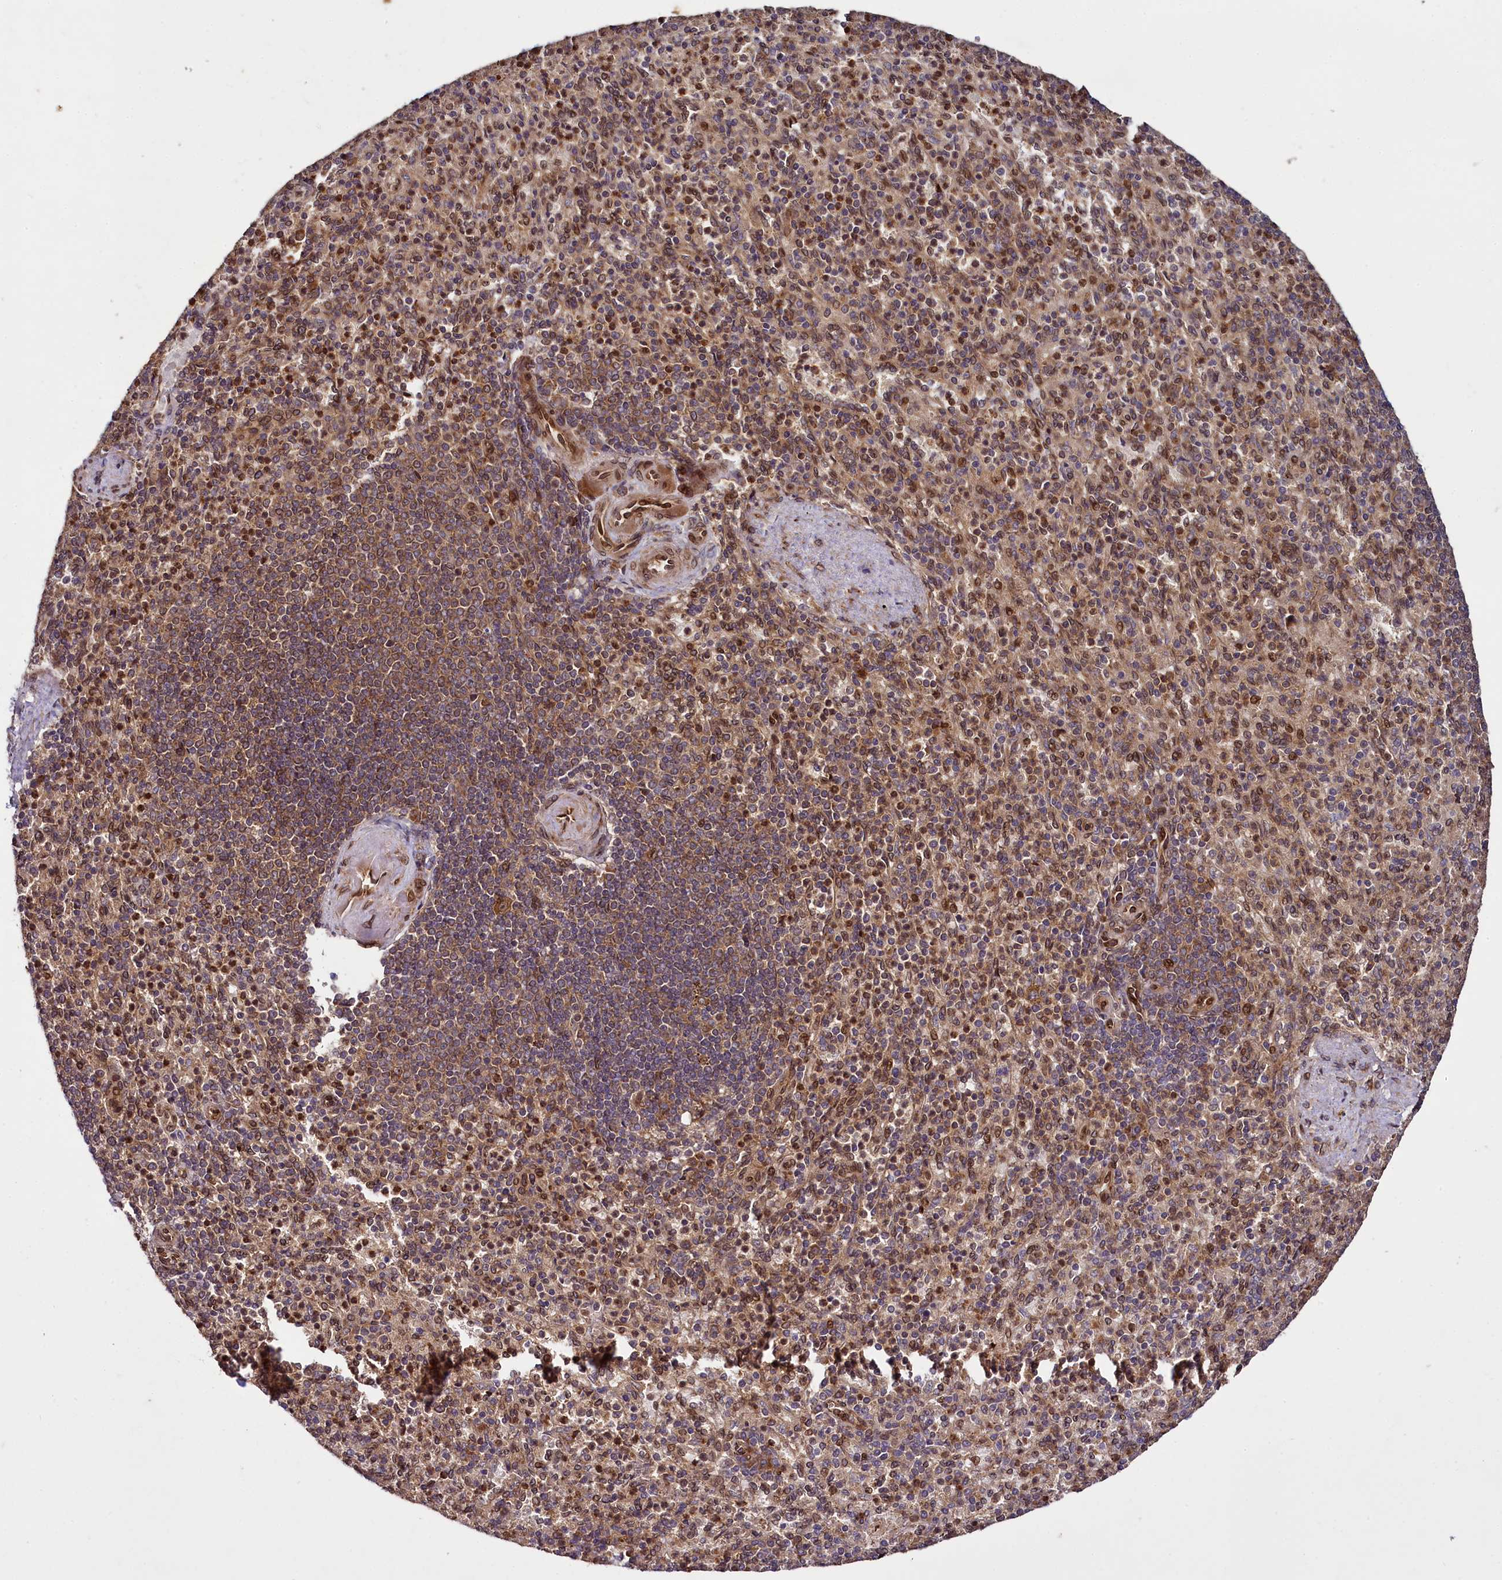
{"staining": {"intensity": "strong", "quantity": ">75%", "location": "cytoplasmic/membranous,nuclear"}, "tissue": "spleen", "cell_type": "Cells in red pulp", "image_type": "normal", "snomed": [{"axis": "morphology", "description": "Normal tissue, NOS"}, {"axis": "topography", "description": "Spleen"}], "caption": "A brown stain highlights strong cytoplasmic/membranous,nuclear positivity of a protein in cells in red pulp of unremarkable human spleen.", "gene": "DCP1B", "patient": {"sex": "female", "age": 74}}